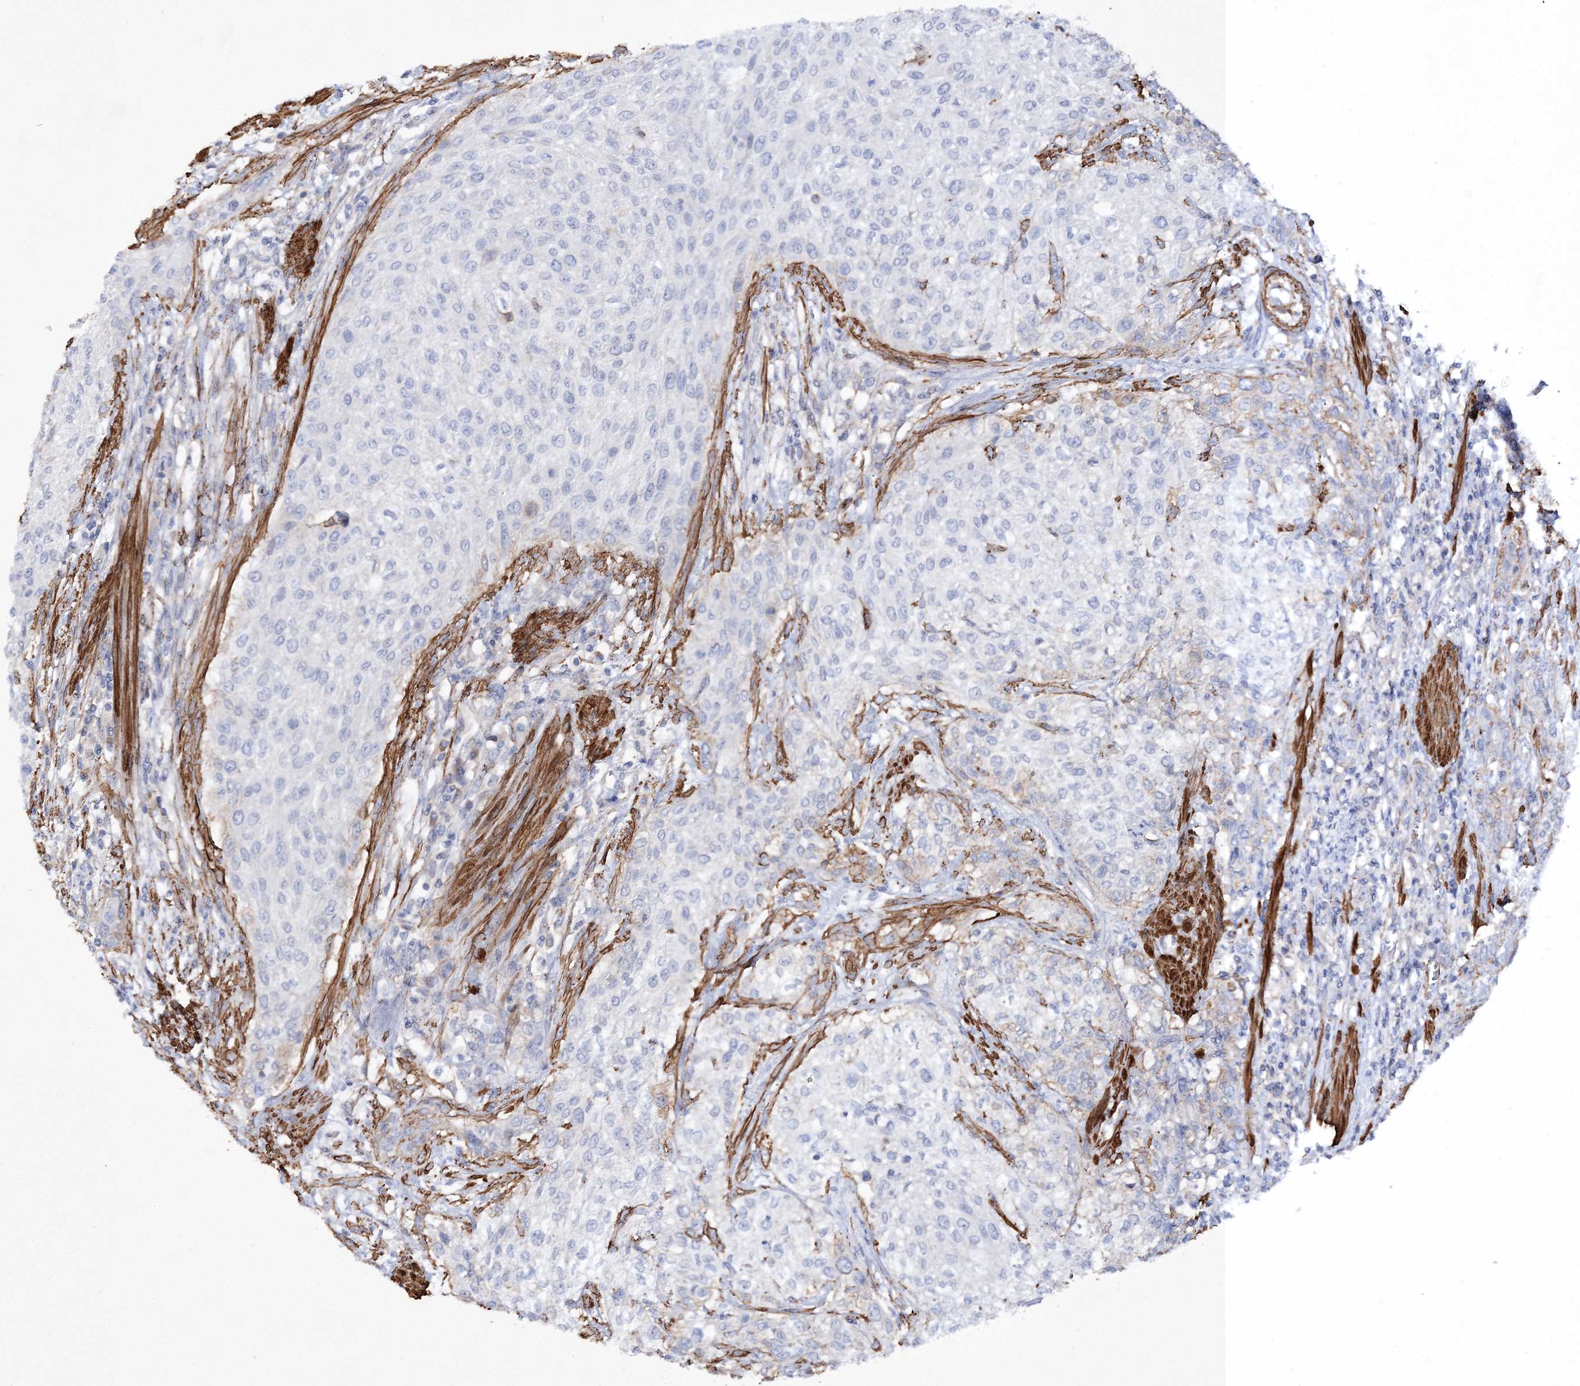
{"staining": {"intensity": "negative", "quantity": "none", "location": "none"}, "tissue": "urothelial cancer", "cell_type": "Tumor cells", "image_type": "cancer", "snomed": [{"axis": "morphology", "description": "Urothelial carcinoma, High grade"}, {"axis": "topography", "description": "Urinary bladder"}], "caption": "An immunohistochemistry (IHC) micrograph of urothelial cancer is shown. There is no staining in tumor cells of urothelial cancer.", "gene": "RTN2", "patient": {"sex": "male", "age": 35}}